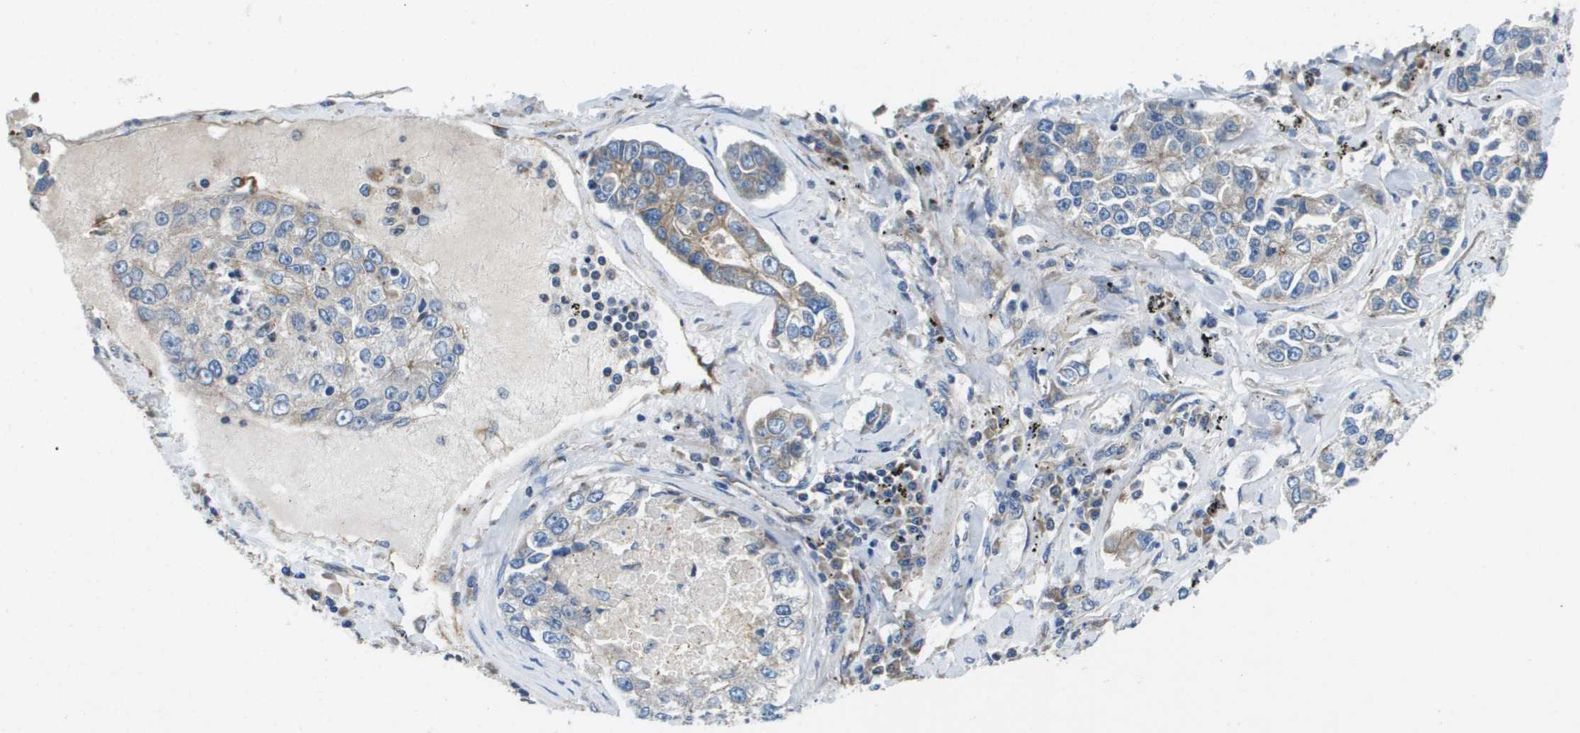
{"staining": {"intensity": "weak", "quantity": "<25%", "location": "cytoplasmic/membranous"}, "tissue": "lung cancer", "cell_type": "Tumor cells", "image_type": "cancer", "snomed": [{"axis": "morphology", "description": "Adenocarcinoma, NOS"}, {"axis": "topography", "description": "Lung"}], "caption": "Immunohistochemistry (IHC) photomicrograph of human lung cancer stained for a protein (brown), which exhibits no expression in tumor cells.", "gene": "HSD17B12", "patient": {"sex": "male", "age": 49}}